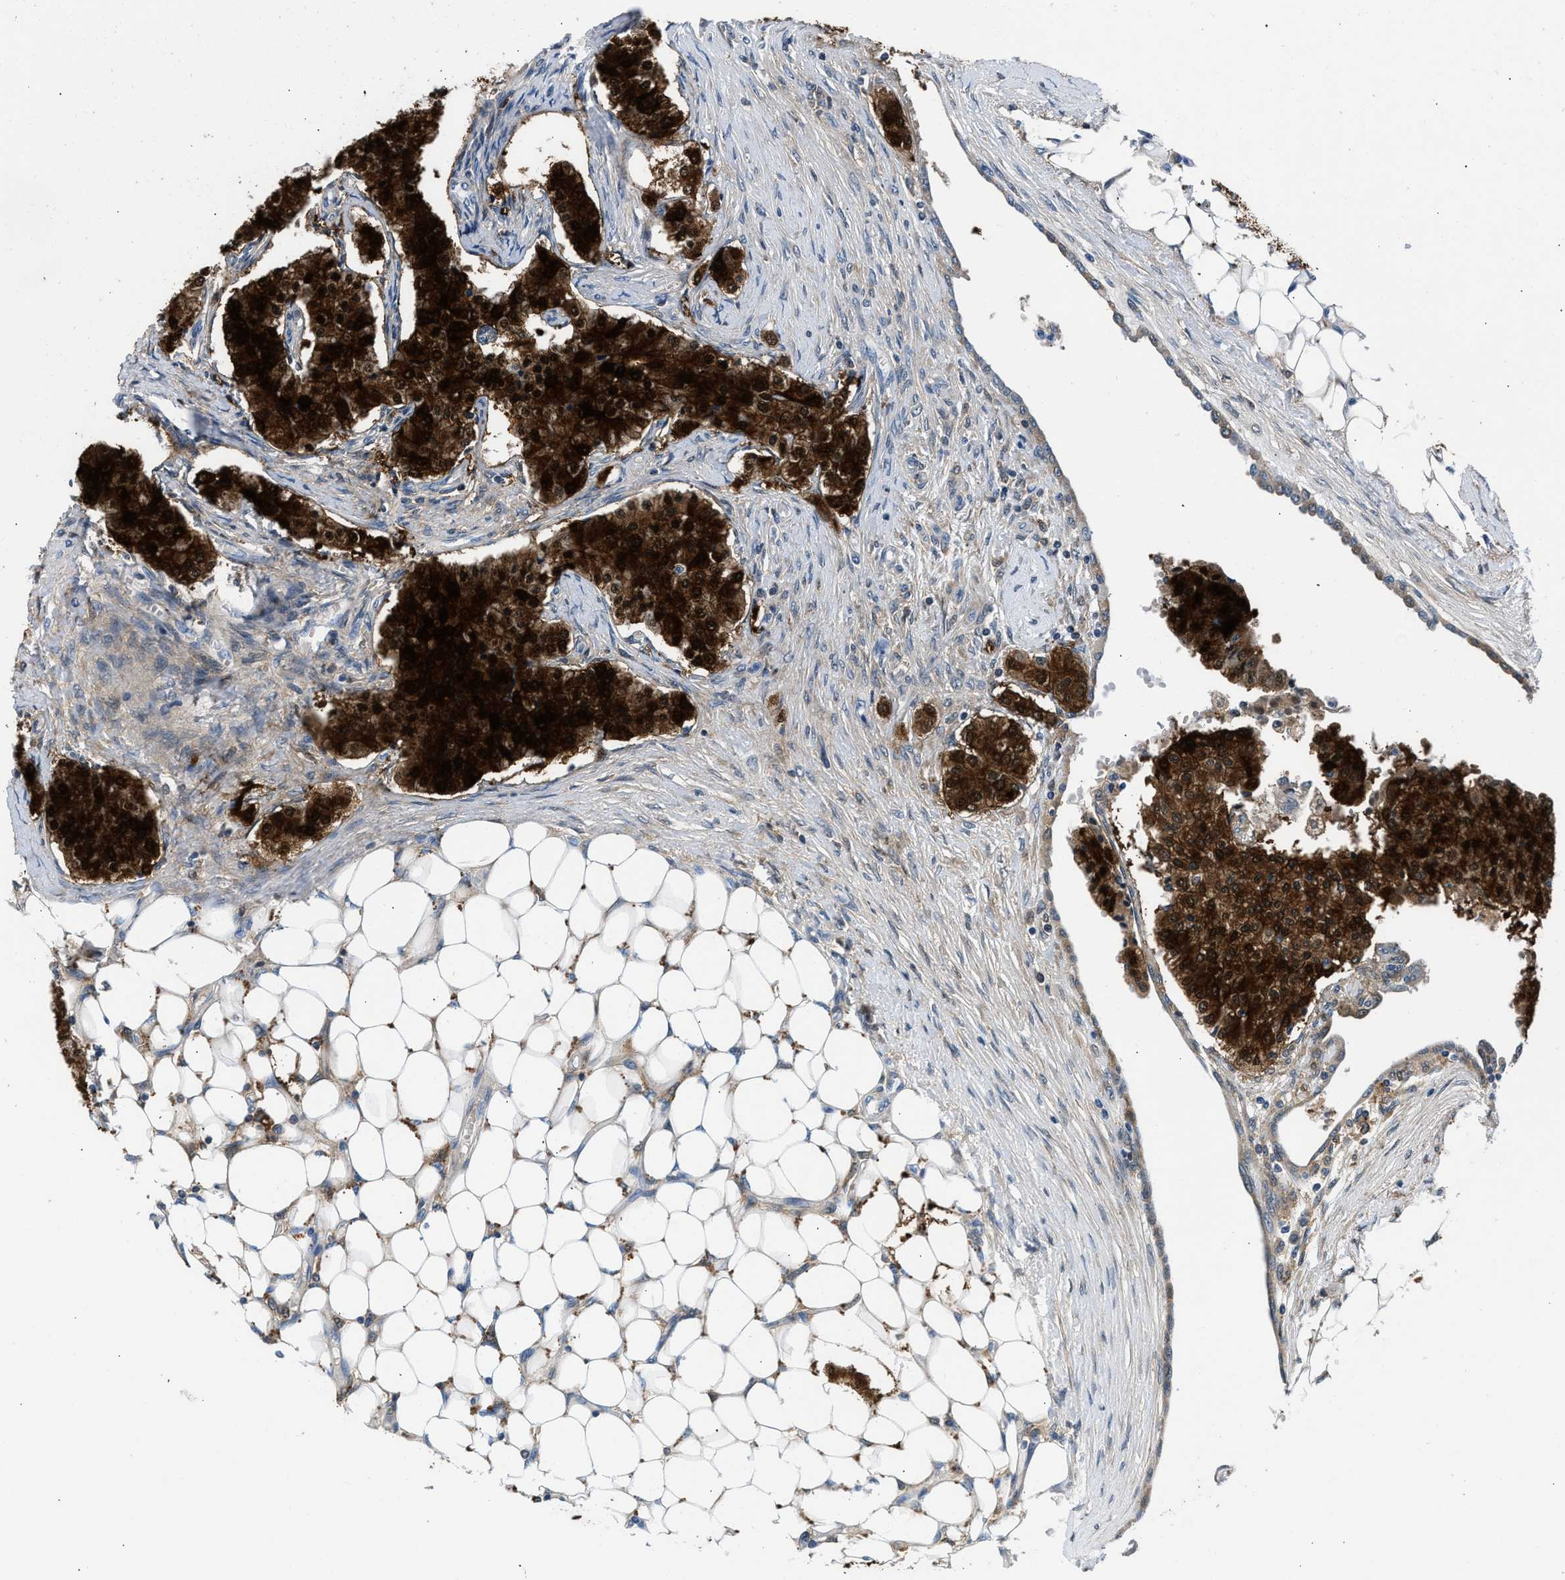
{"staining": {"intensity": "strong", "quantity": ">75%", "location": "cytoplasmic/membranous,nuclear"}, "tissue": "carcinoid", "cell_type": "Tumor cells", "image_type": "cancer", "snomed": [{"axis": "morphology", "description": "Carcinoid, malignant, NOS"}, {"axis": "topography", "description": "Colon"}], "caption": "DAB (3,3'-diaminobenzidine) immunohistochemical staining of human carcinoid reveals strong cytoplasmic/membranous and nuclear protein positivity in about >75% of tumor cells.", "gene": "CBR1", "patient": {"sex": "female", "age": 52}}